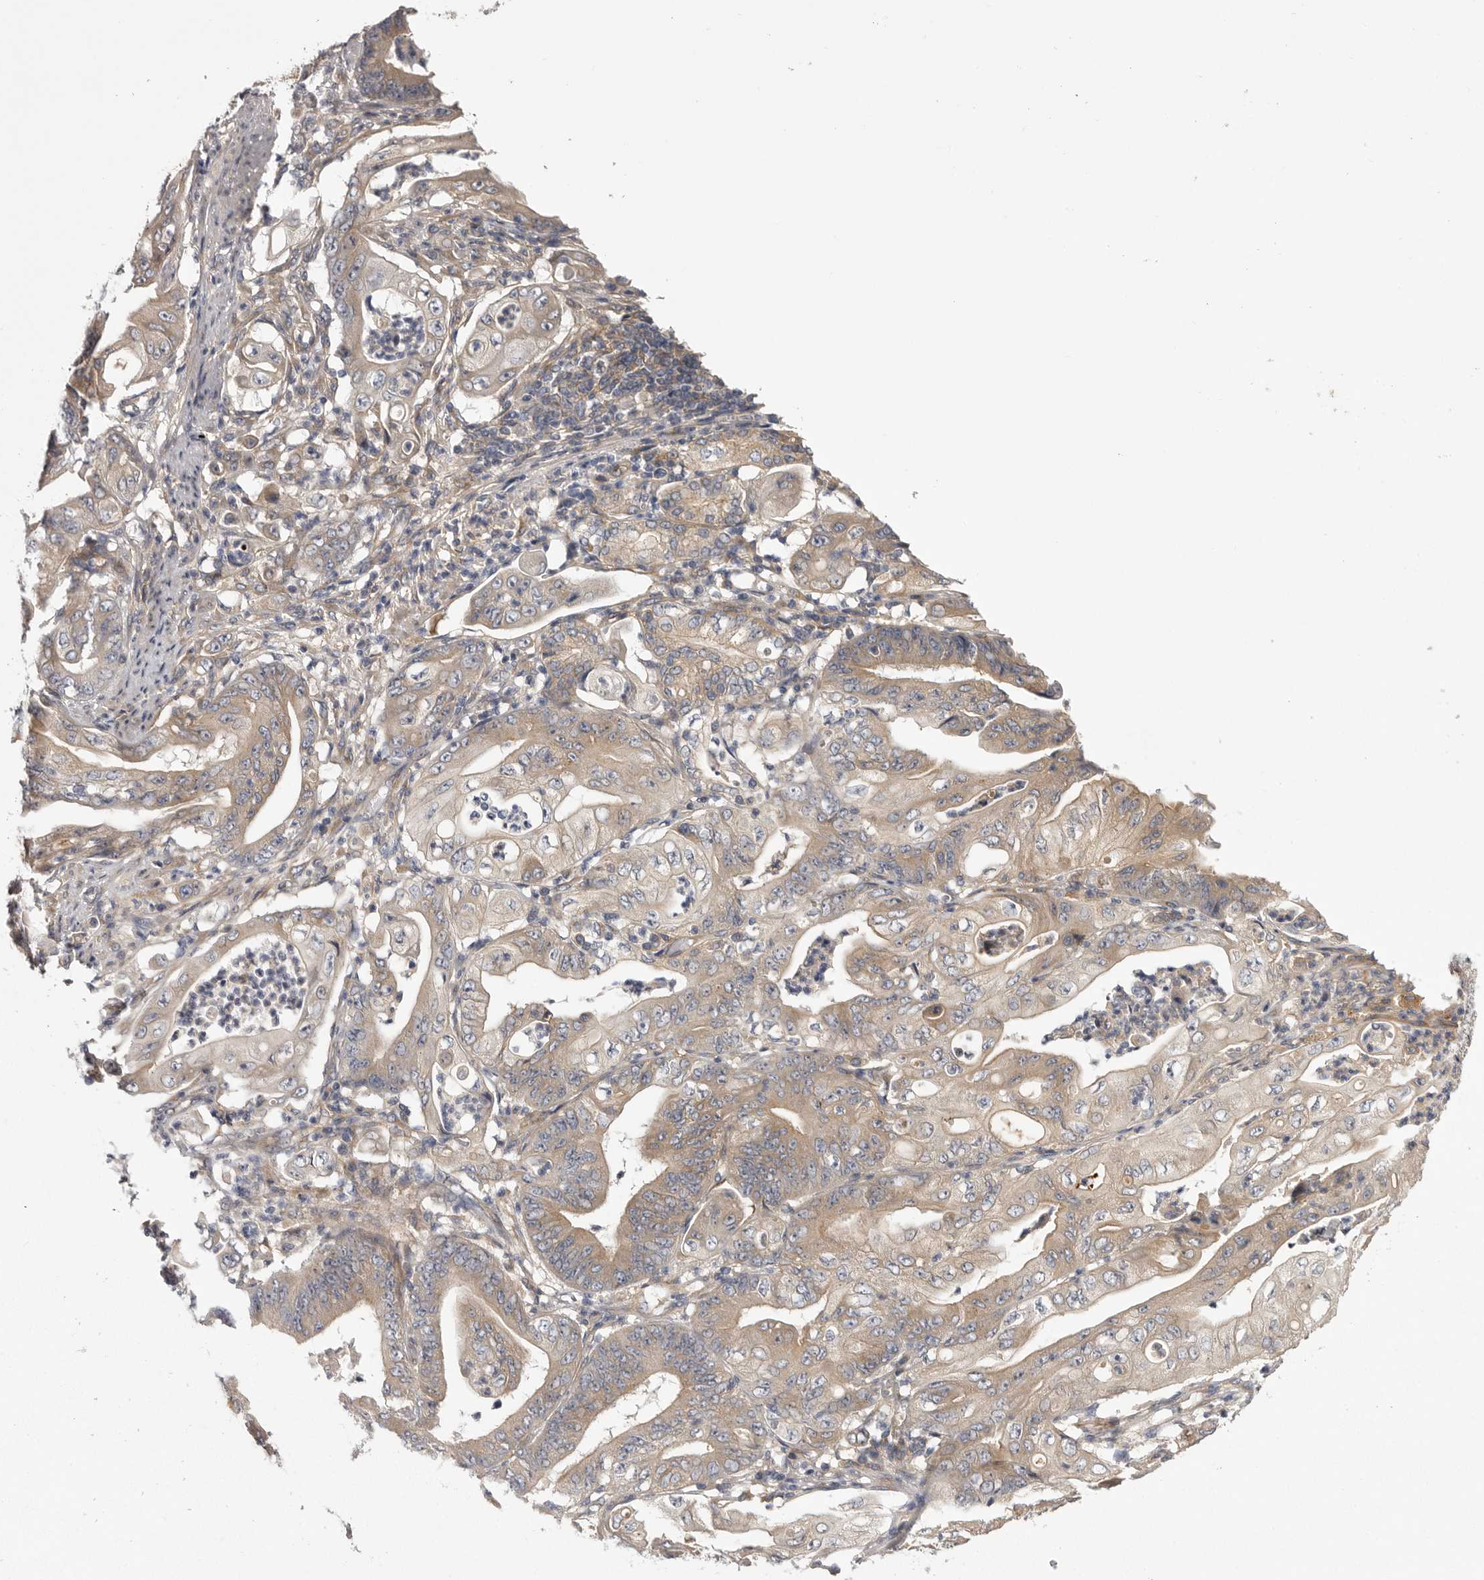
{"staining": {"intensity": "weak", "quantity": "<25%", "location": "cytoplasmic/membranous"}, "tissue": "stomach cancer", "cell_type": "Tumor cells", "image_type": "cancer", "snomed": [{"axis": "morphology", "description": "Adenocarcinoma, NOS"}, {"axis": "topography", "description": "Stomach"}], "caption": "IHC micrograph of neoplastic tissue: stomach cancer (adenocarcinoma) stained with DAB (3,3'-diaminobenzidine) exhibits no significant protein positivity in tumor cells.", "gene": "OSBPL9", "patient": {"sex": "female", "age": 73}}